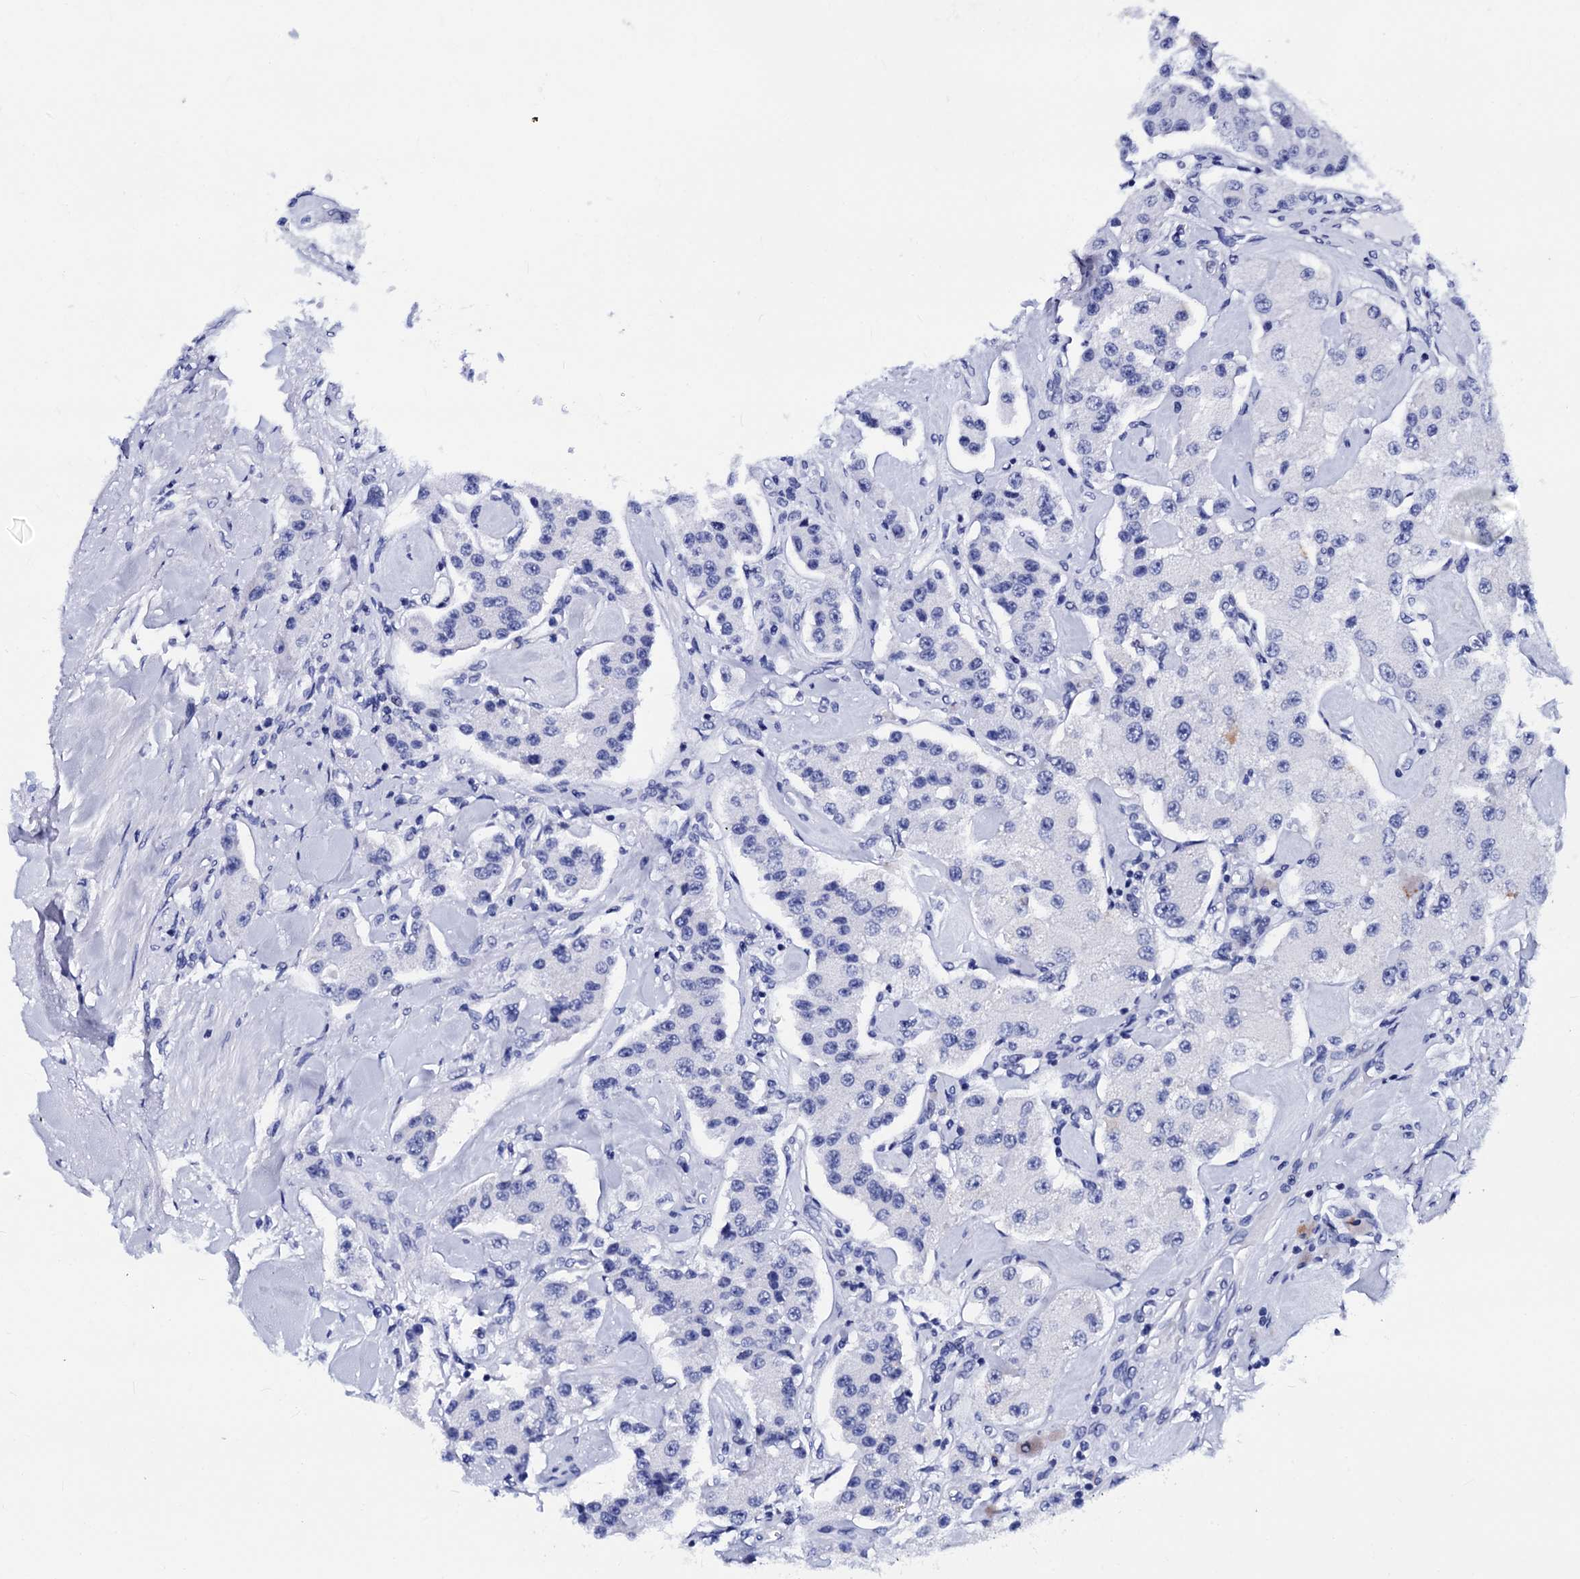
{"staining": {"intensity": "negative", "quantity": "none", "location": "none"}, "tissue": "carcinoid", "cell_type": "Tumor cells", "image_type": "cancer", "snomed": [{"axis": "morphology", "description": "Carcinoid, malignant, NOS"}, {"axis": "topography", "description": "Pancreas"}], "caption": "DAB immunohistochemical staining of carcinoid demonstrates no significant positivity in tumor cells.", "gene": "MYBPC3", "patient": {"sex": "male", "age": 41}}